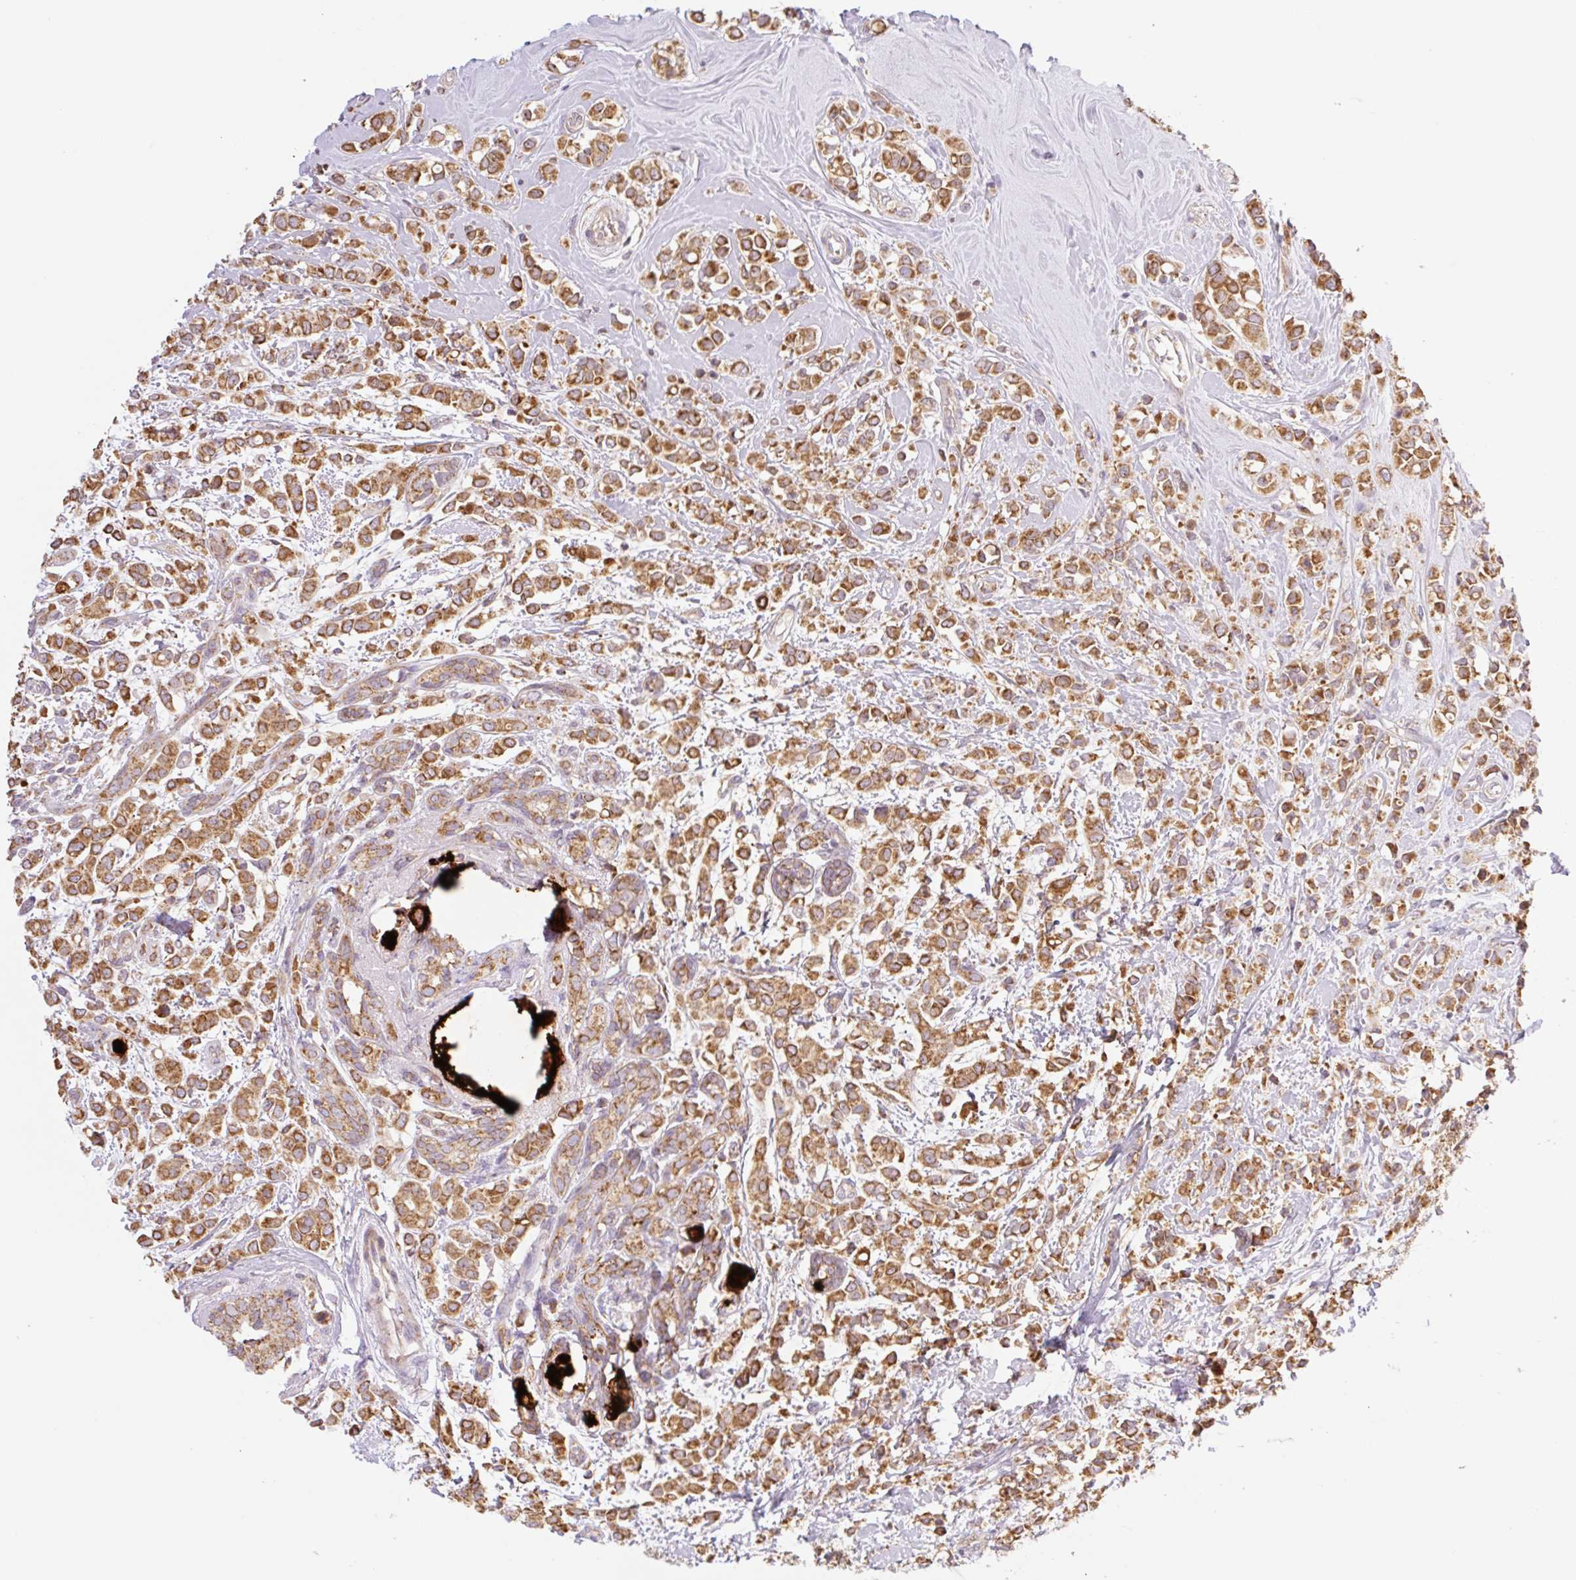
{"staining": {"intensity": "strong", "quantity": ">75%", "location": "cytoplasmic/membranous"}, "tissue": "breast cancer", "cell_type": "Tumor cells", "image_type": "cancer", "snomed": [{"axis": "morphology", "description": "Lobular carcinoma"}, {"axis": "topography", "description": "Breast"}], "caption": "The image displays immunohistochemical staining of lobular carcinoma (breast). There is strong cytoplasmic/membranous positivity is present in about >75% of tumor cells.", "gene": "GOSR2", "patient": {"sex": "female", "age": 68}}